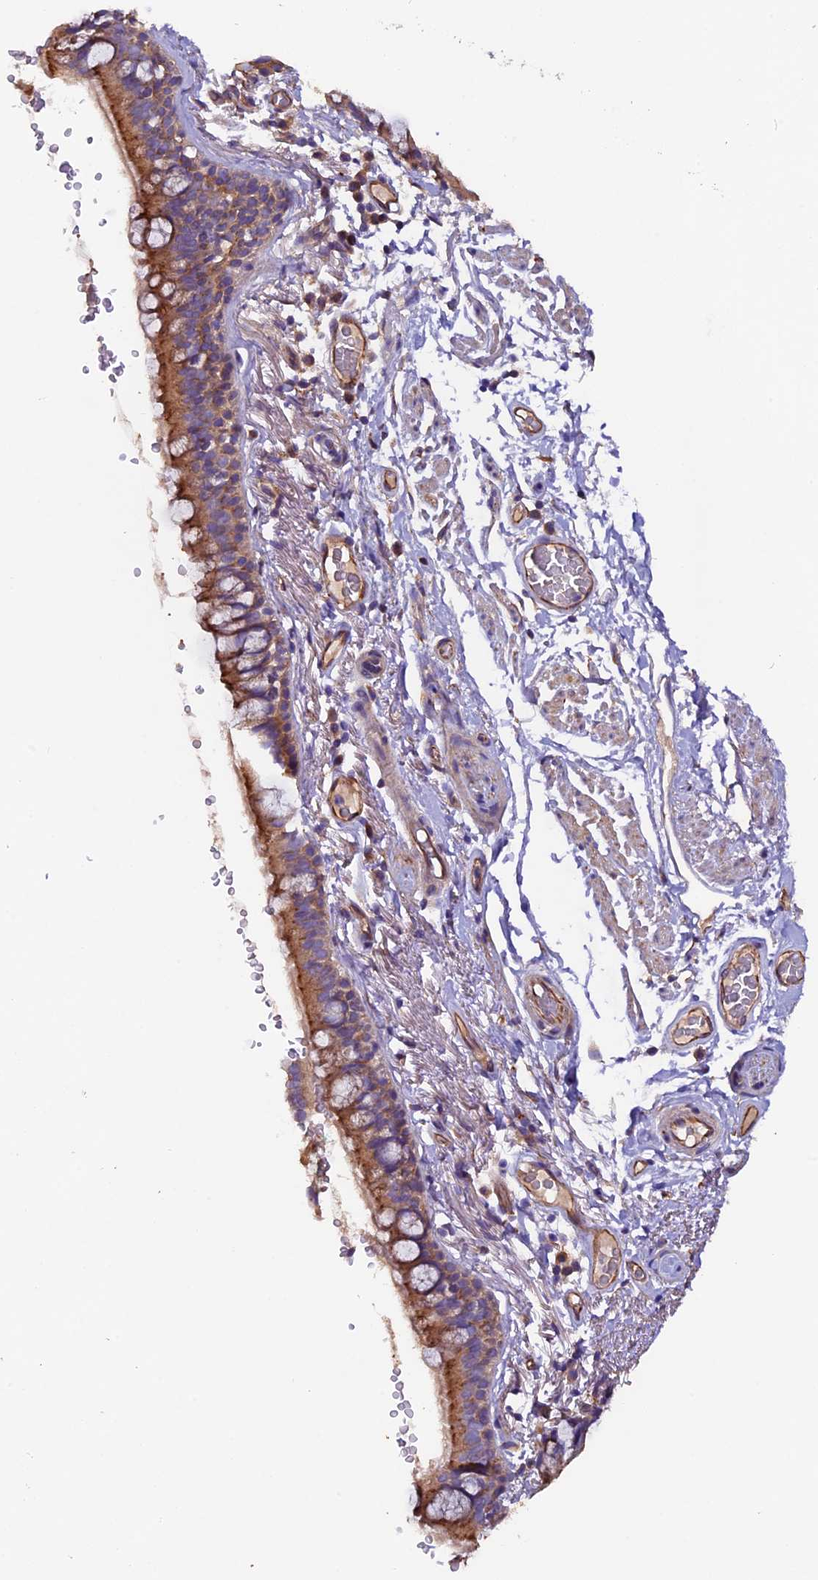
{"staining": {"intensity": "moderate", "quantity": ">75%", "location": "cytoplasmic/membranous"}, "tissue": "bronchus", "cell_type": "Respiratory epithelial cells", "image_type": "normal", "snomed": [{"axis": "morphology", "description": "Normal tissue, NOS"}, {"axis": "topography", "description": "Lymph node"}, {"axis": "topography", "description": "Bronchus"}], "caption": "IHC staining of normal bronchus, which shows medium levels of moderate cytoplasmic/membranous expression in about >75% of respiratory epithelial cells indicating moderate cytoplasmic/membranous protein positivity. The staining was performed using DAB (3,3'-diaminobenzidine) (brown) for protein detection and nuclei were counterstained in hematoxylin (blue).", "gene": "CLN5", "patient": {"sex": "male", "age": 63}}